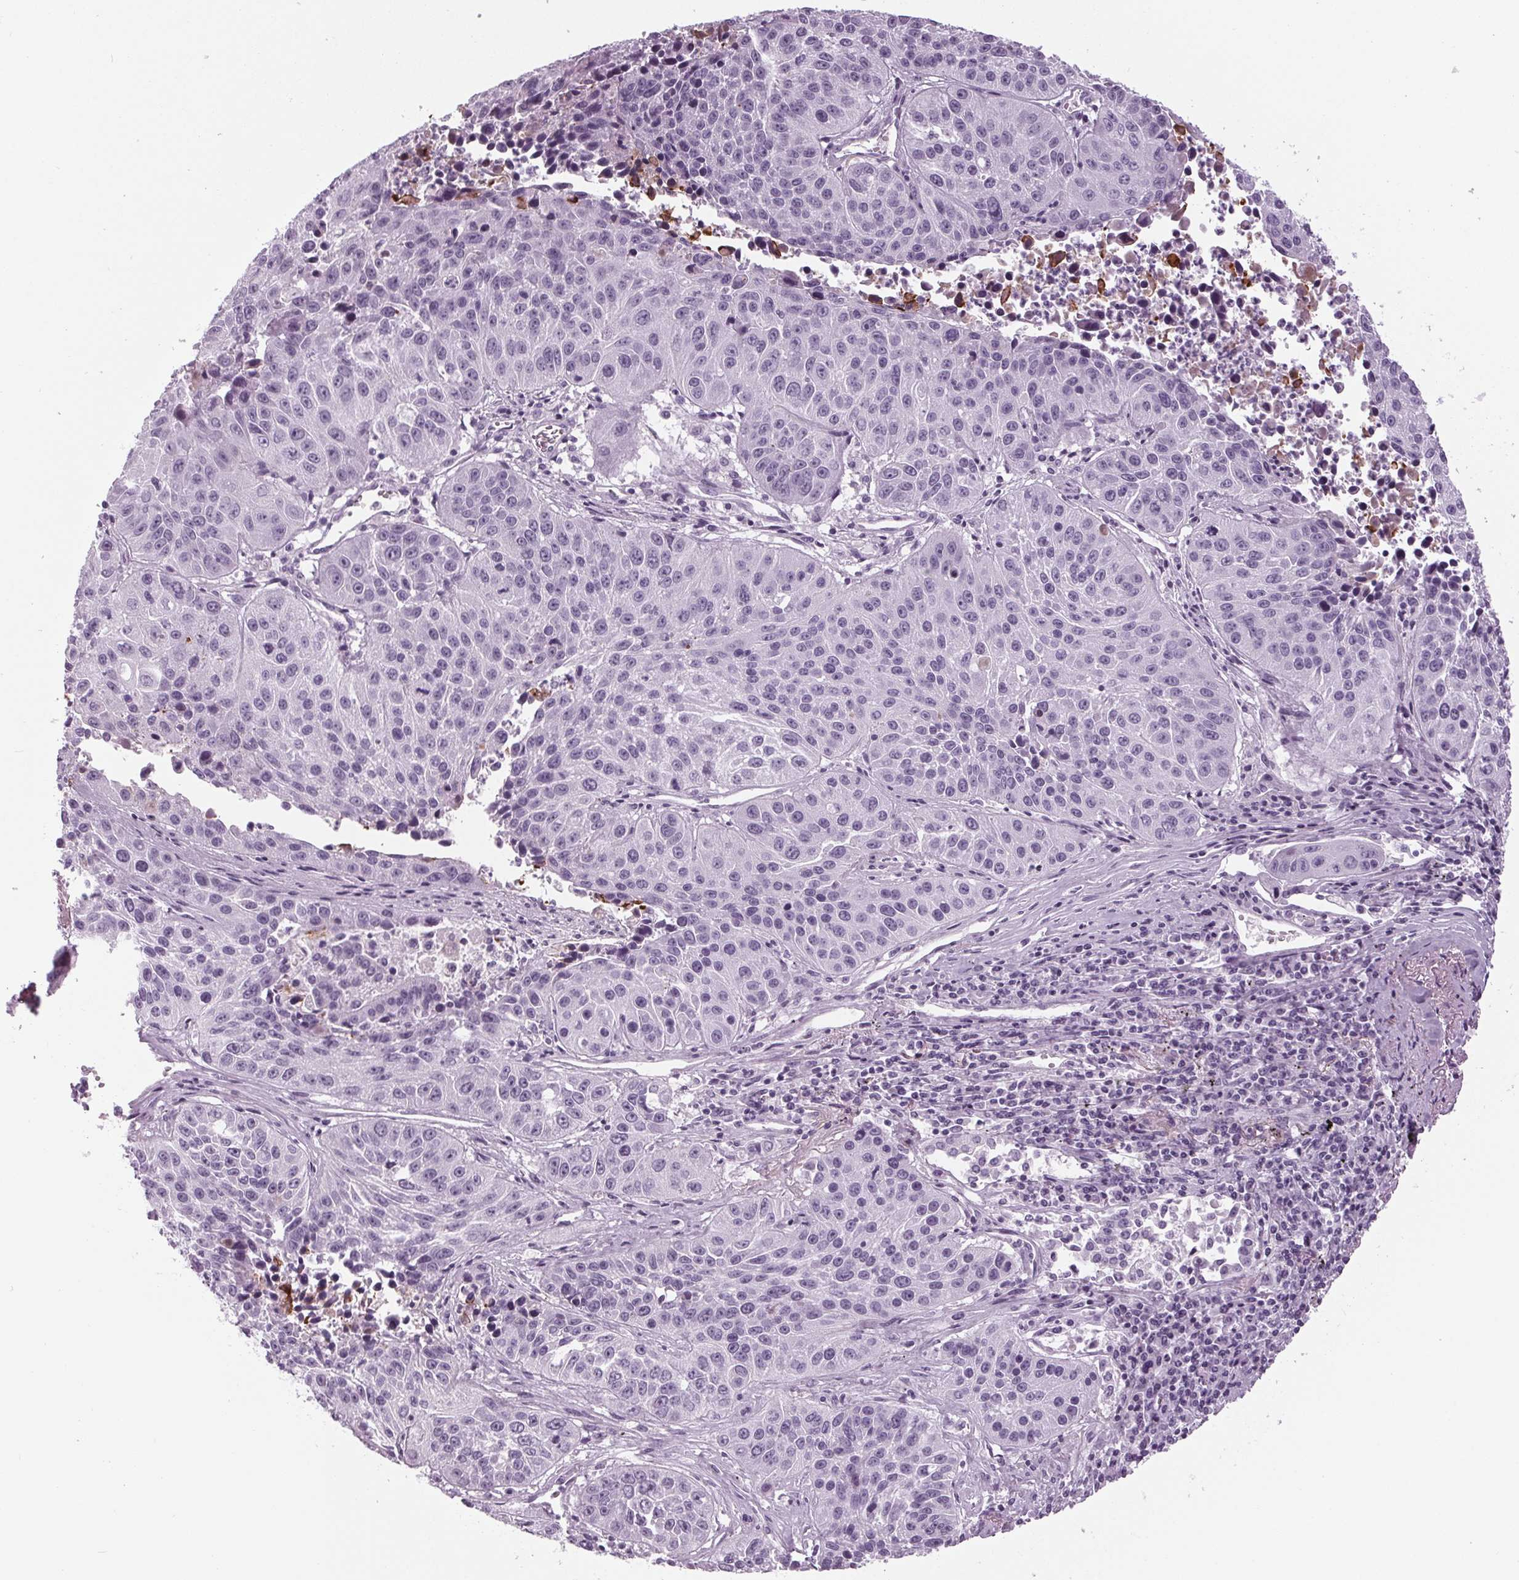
{"staining": {"intensity": "negative", "quantity": "none", "location": "none"}, "tissue": "lung cancer", "cell_type": "Tumor cells", "image_type": "cancer", "snomed": [{"axis": "morphology", "description": "Squamous cell carcinoma, NOS"}, {"axis": "topography", "description": "Lung"}], "caption": "IHC photomicrograph of neoplastic tissue: lung cancer (squamous cell carcinoma) stained with DAB (3,3'-diaminobenzidine) reveals no significant protein expression in tumor cells. (Stains: DAB (3,3'-diaminobenzidine) immunohistochemistry with hematoxylin counter stain, Microscopy: brightfield microscopy at high magnification).", "gene": "CYP3A43", "patient": {"sex": "female", "age": 61}}